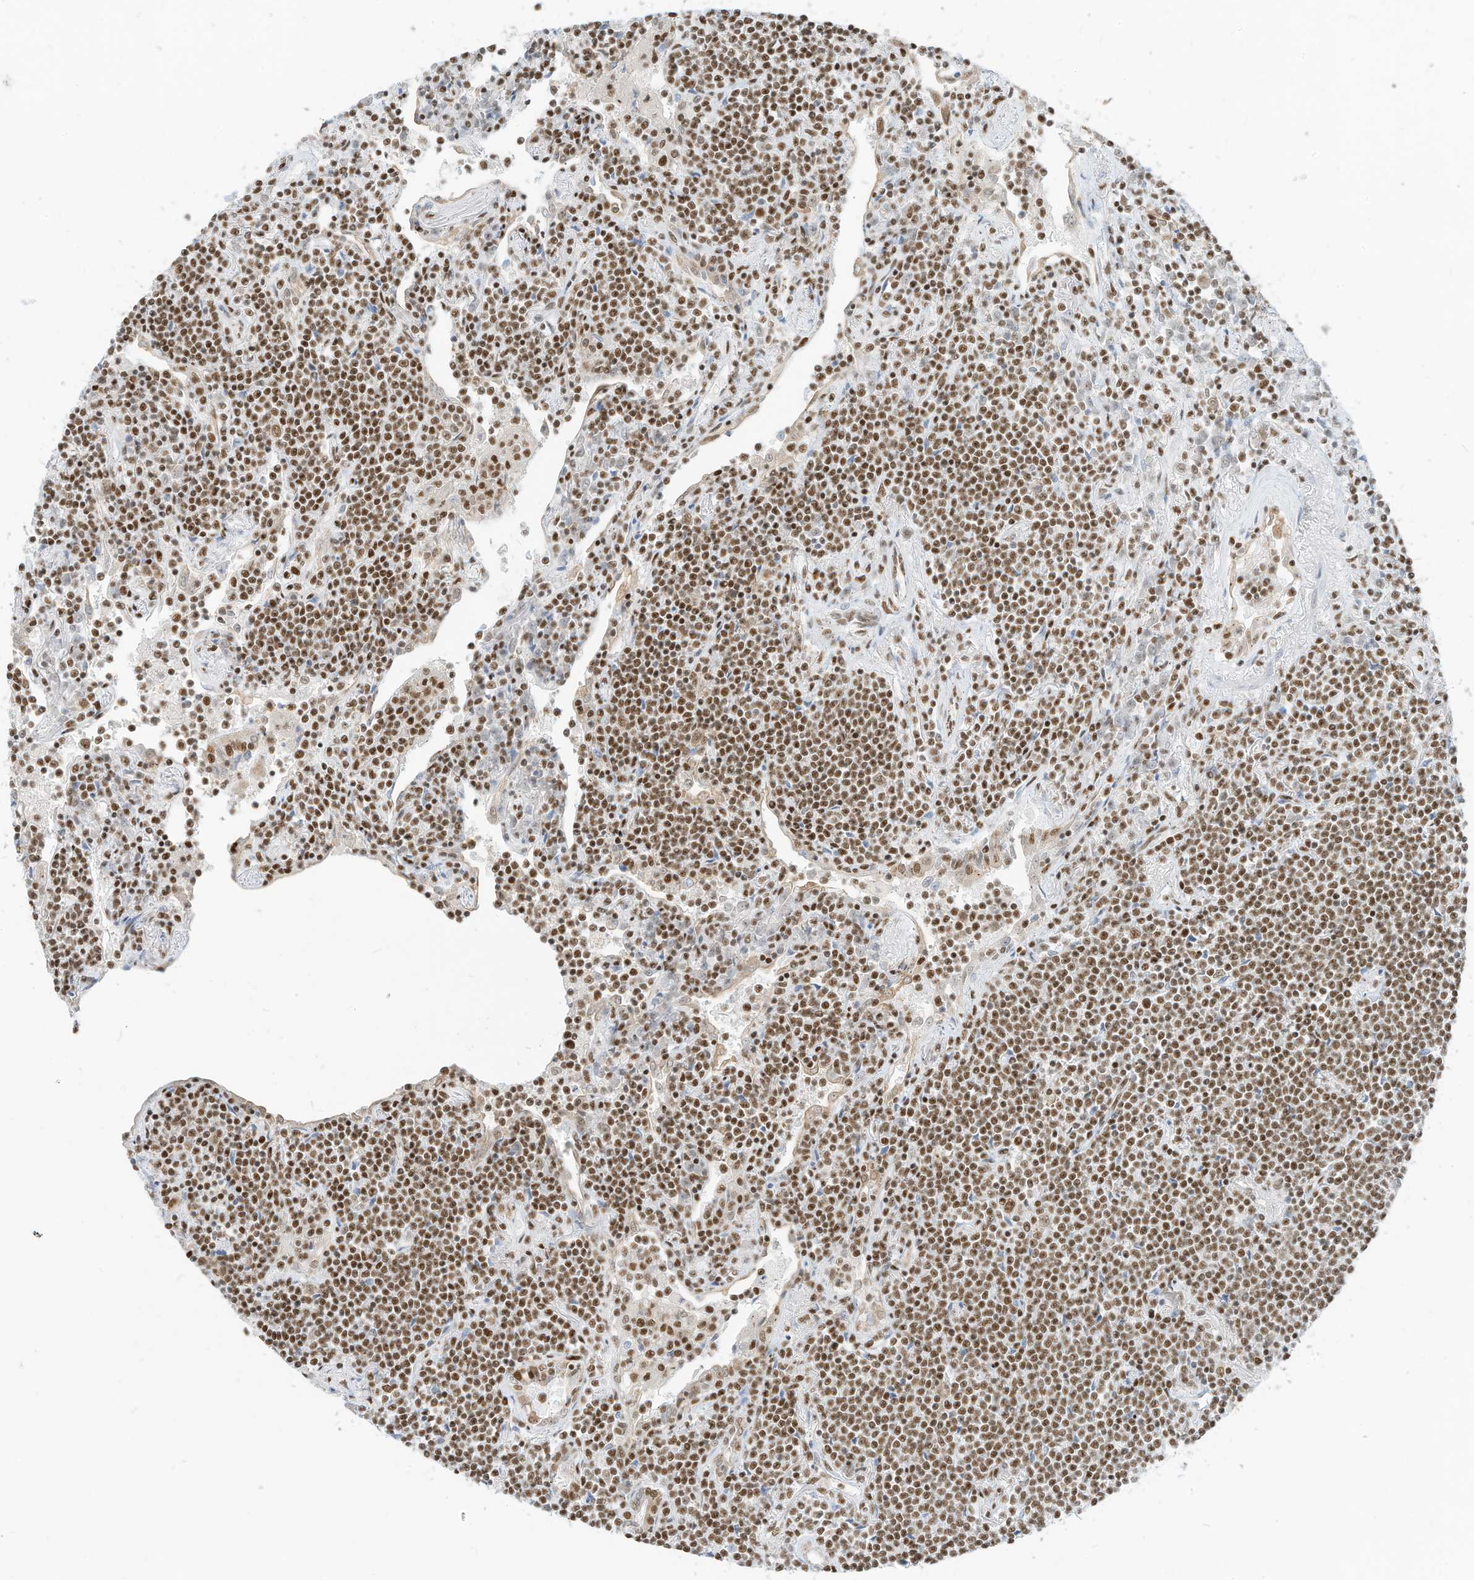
{"staining": {"intensity": "moderate", "quantity": ">75%", "location": "nuclear"}, "tissue": "lymphoma", "cell_type": "Tumor cells", "image_type": "cancer", "snomed": [{"axis": "morphology", "description": "Malignant lymphoma, non-Hodgkin's type, Low grade"}, {"axis": "topography", "description": "Lung"}], "caption": "This is a histology image of IHC staining of malignant lymphoma, non-Hodgkin's type (low-grade), which shows moderate positivity in the nuclear of tumor cells.", "gene": "SMARCA2", "patient": {"sex": "female", "age": 71}}